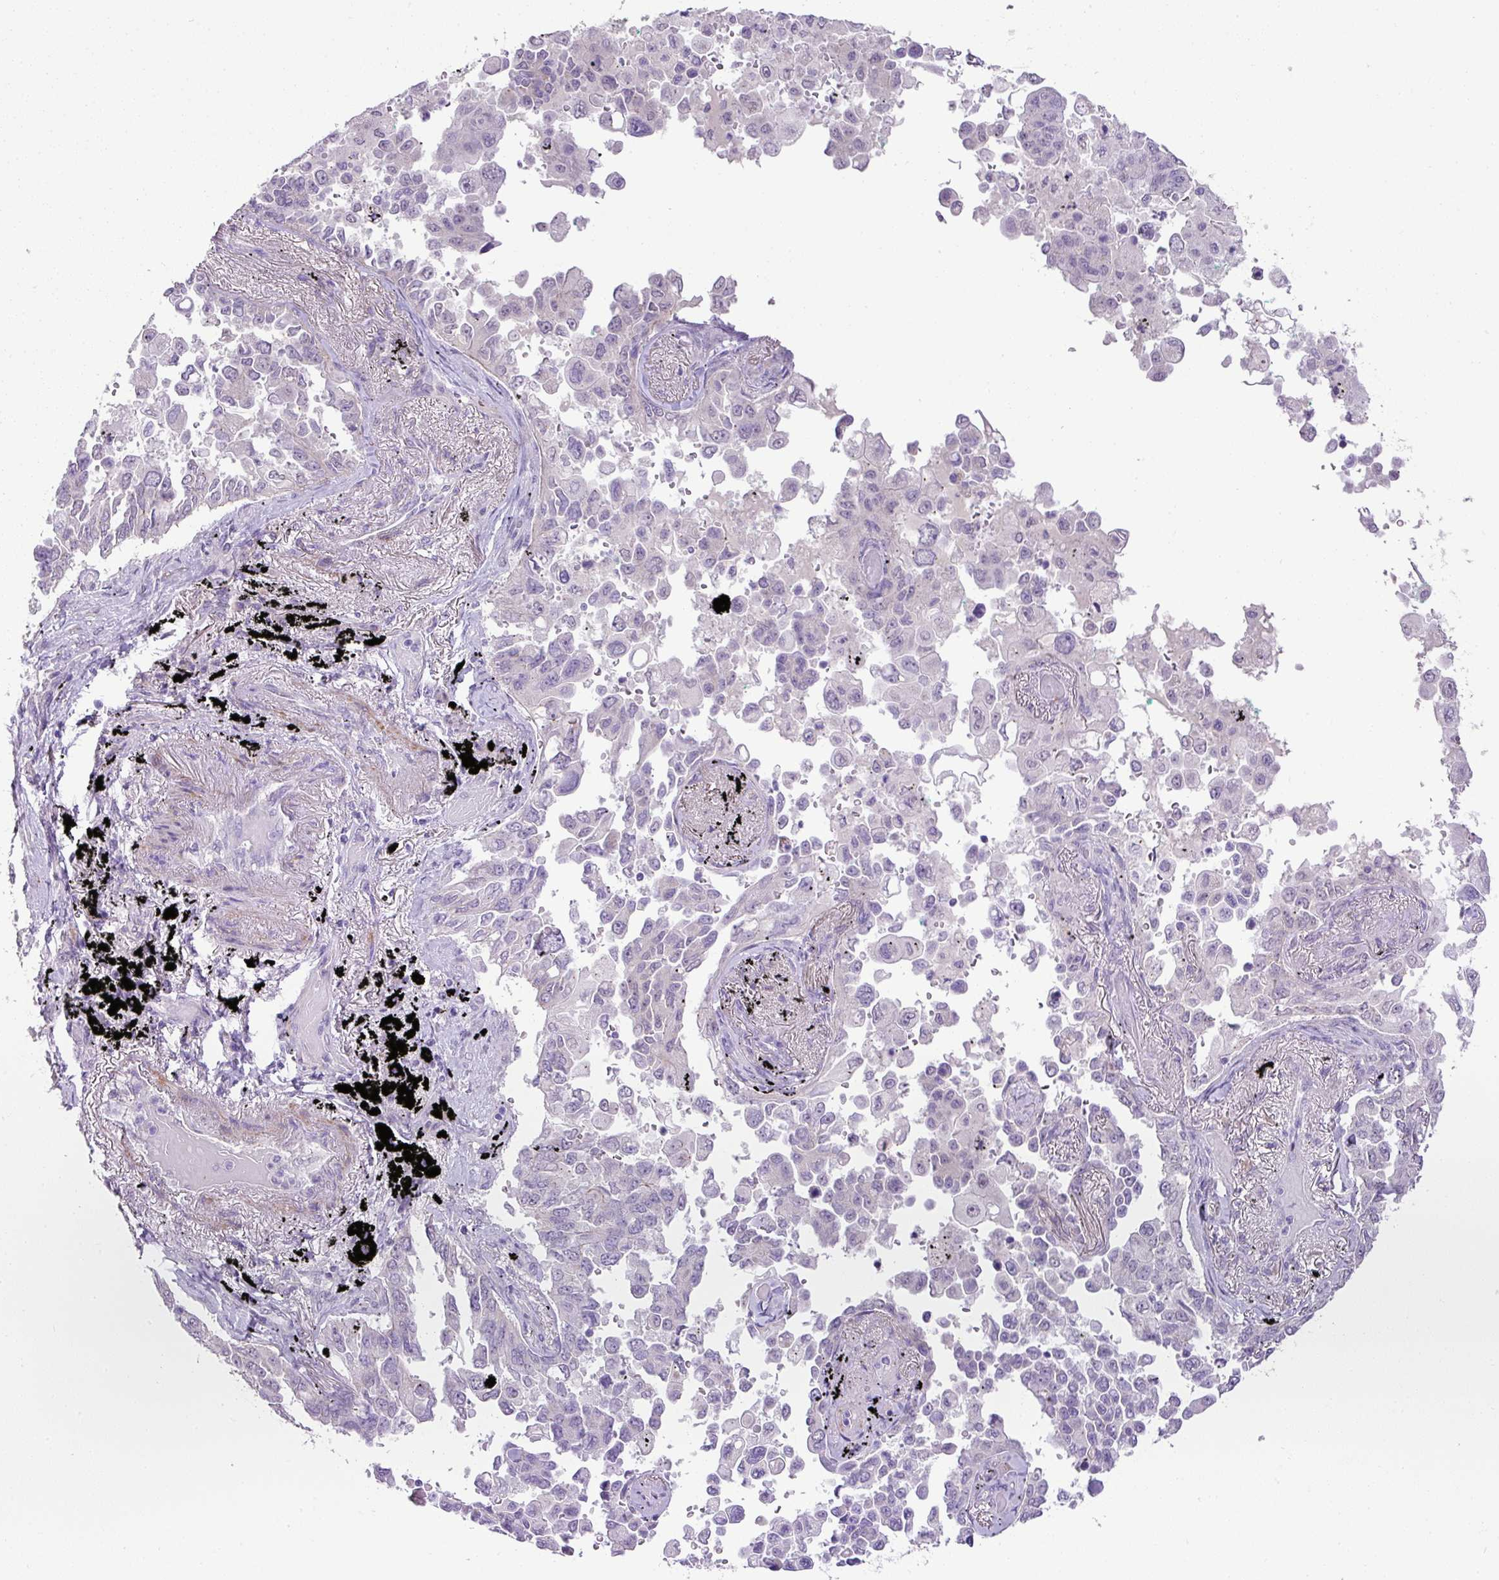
{"staining": {"intensity": "negative", "quantity": "none", "location": "none"}, "tissue": "lung cancer", "cell_type": "Tumor cells", "image_type": "cancer", "snomed": [{"axis": "morphology", "description": "Adenocarcinoma, NOS"}, {"axis": "topography", "description": "Lung"}], "caption": "There is no significant staining in tumor cells of lung adenocarcinoma.", "gene": "DIP2A", "patient": {"sex": "female", "age": 67}}